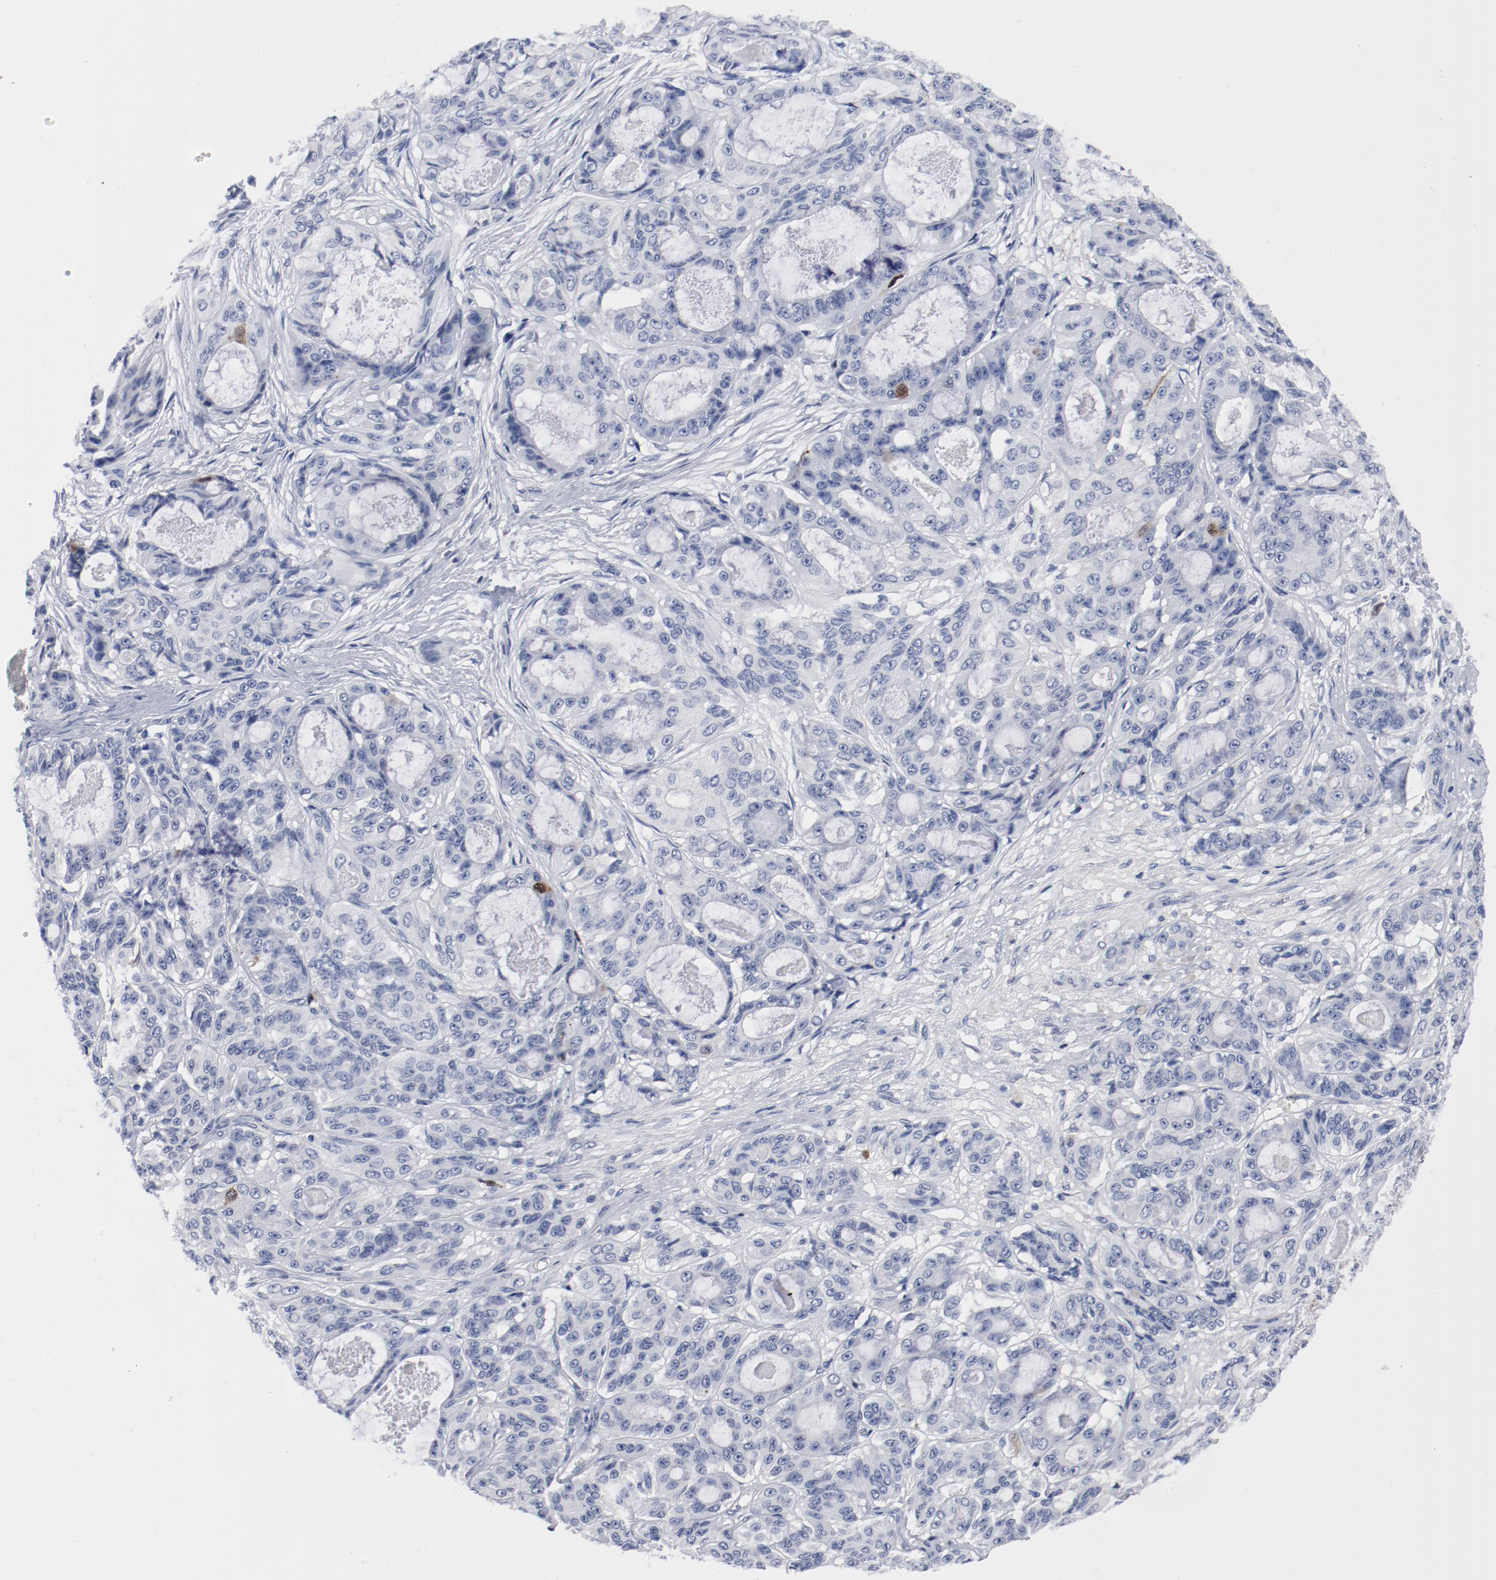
{"staining": {"intensity": "strong", "quantity": "<25%", "location": "cytoplasmic/membranous,nuclear"}, "tissue": "ovarian cancer", "cell_type": "Tumor cells", "image_type": "cancer", "snomed": [{"axis": "morphology", "description": "Carcinoma, endometroid"}, {"axis": "topography", "description": "Ovary"}], "caption": "The immunohistochemical stain labels strong cytoplasmic/membranous and nuclear positivity in tumor cells of ovarian endometroid carcinoma tissue.", "gene": "CDC20", "patient": {"sex": "female", "age": 61}}